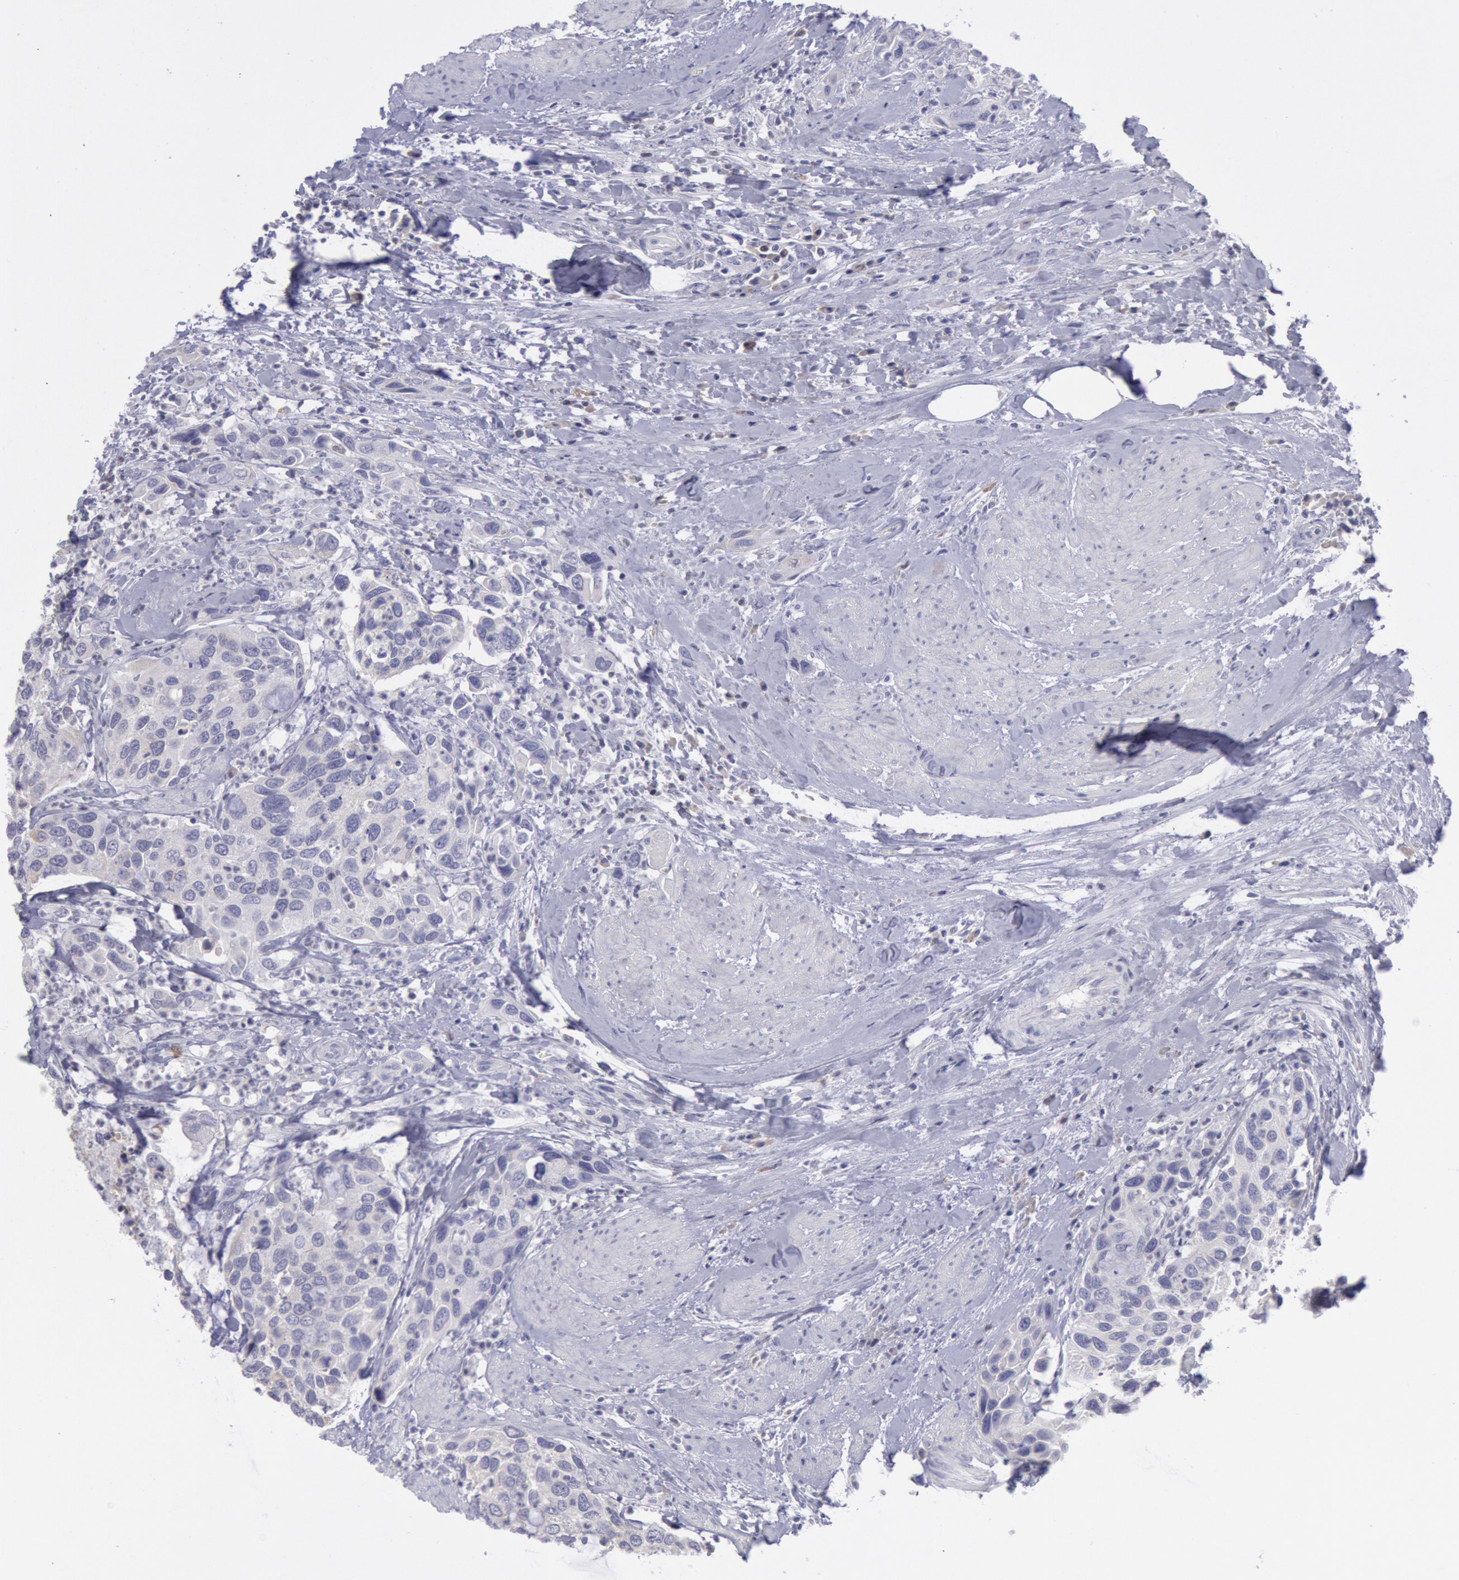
{"staining": {"intensity": "negative", "quantity": "none", "location": "none"}, "tissue": "urothelial cancer", "cell_type": "Tumor cells", "image_type": "cancer", "snomed": [{"axis": "morphology", "description": "Urothelial carcinoma, High grade"}, {"axis": "topography", "description": "Urinary bladder"}], "caption": "Image shows no significant protein staining in tumor cells of high-grade urothelial carcinoma.", "gene": "MYH7", "patient": {"sex": "male", "age": 66}}